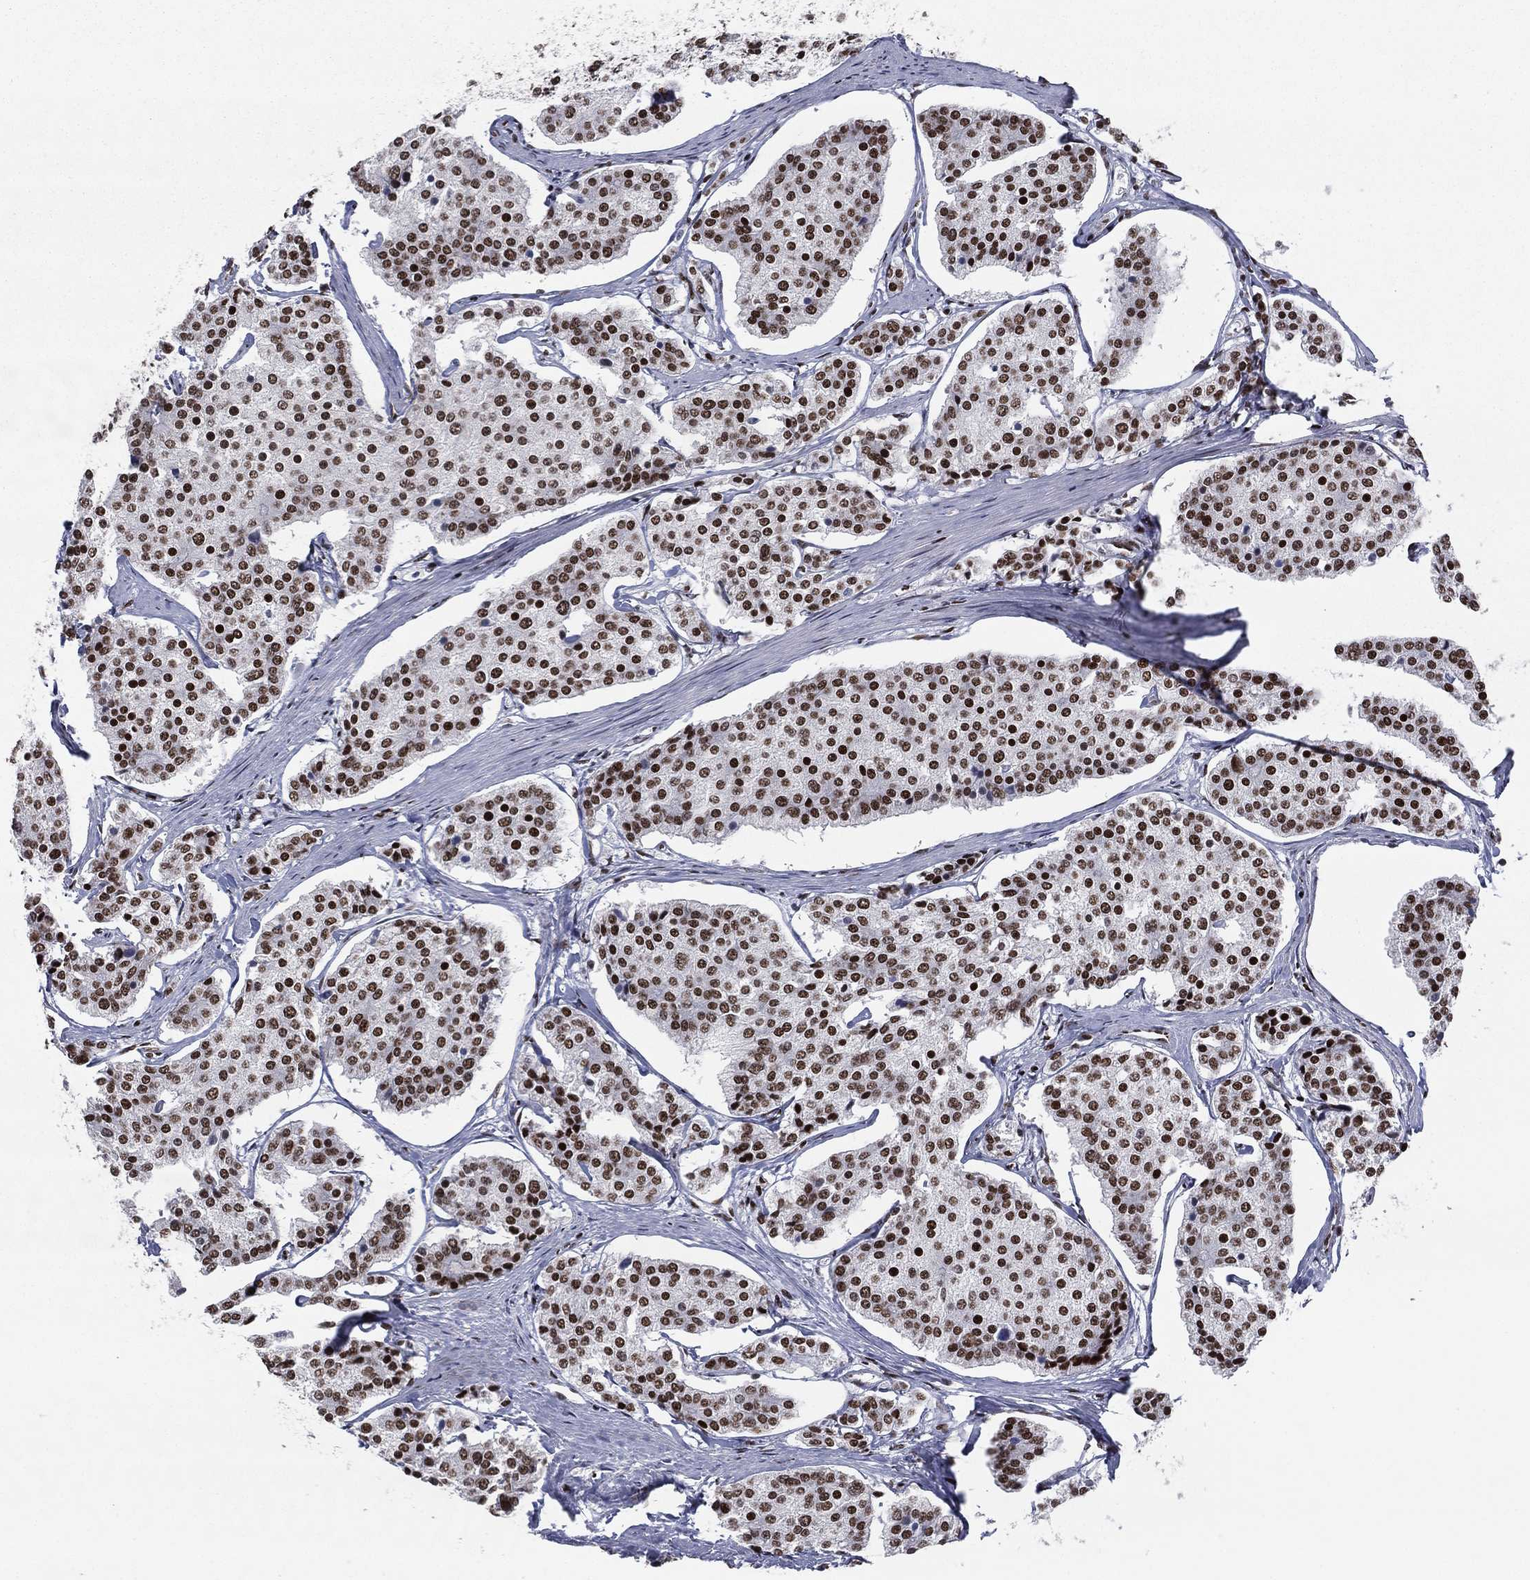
{"staining": {"intensity": "strong", "quantity": ">75%", "location": "nuclear"}, "tissue": "carcinoid", "cell_type": "Tumor cells", "image_type": "cancer", "snomed": [{"axis": "morphology", "description": "Carcinoid, malignant, NOS"}, {"axis": "topography", "description": "Small intestine"}], "caption": "A histopathology image of human carcinoid (malignant) stained for a protein displays strong nuclear brown staining in tumor cells.", "gene": "RTF1", "patient": {"sex": "female", "age": 65}}